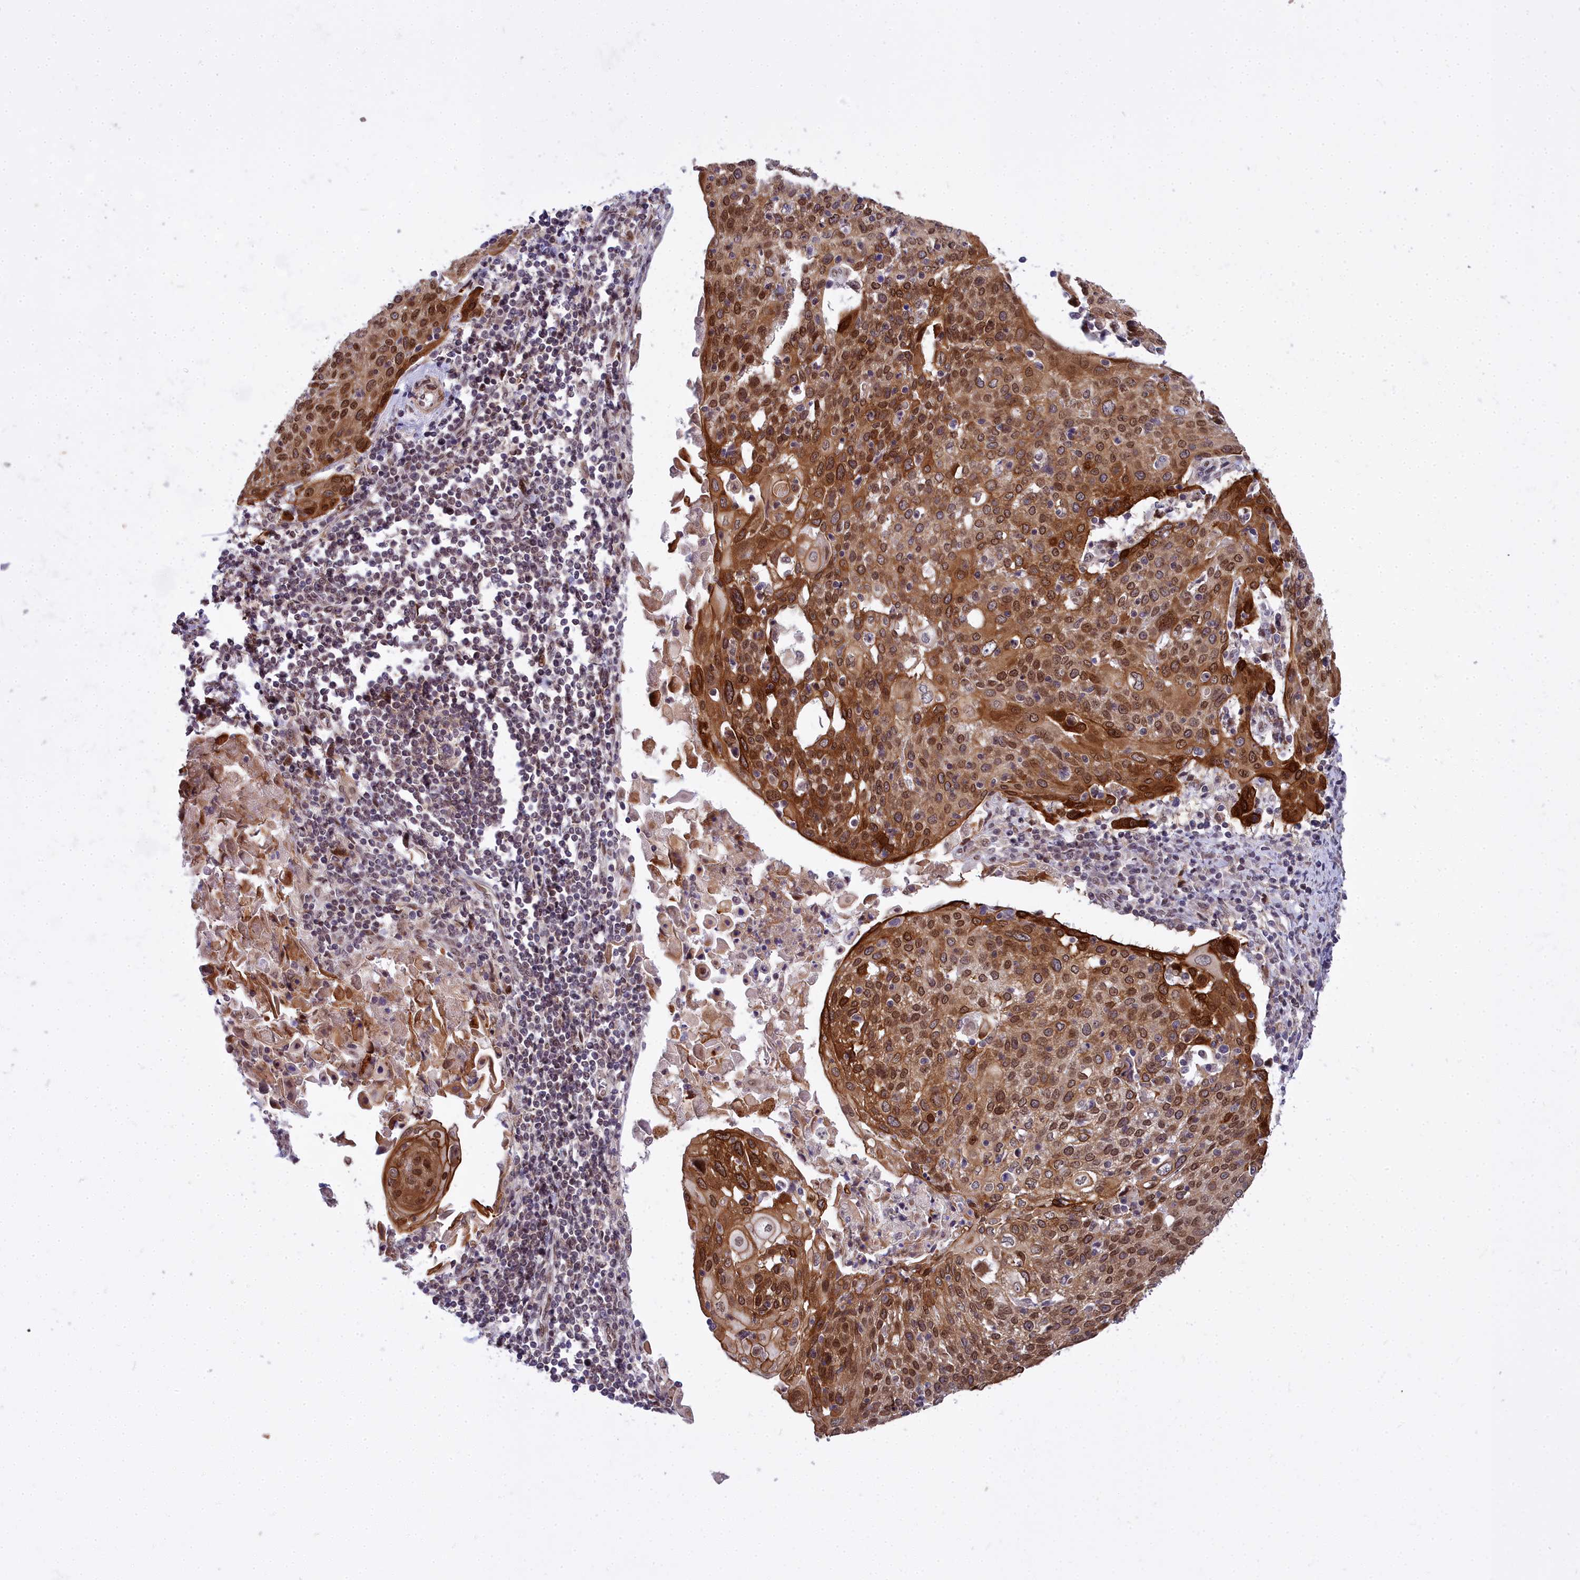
{"staining": {"intensity": "strong", "quantity": ">75%", "location": "cytoplasmic/membranous,nuclear"}, "tissue": "cervical cancer", "cell_type": "Tumor cells", "image_type": "cancer", "snomed": [{"axis": "morphology", "description": "Squamous cell carcinoma, NOS"}, {"axis": "topography", "description": "Cervix"}], "caption": "The histopathology image shows a brown stain indicating the presence of a protein in the cytoplasmic/membranous and nuclear of tumor cells in cervical cancer (squamous cell carcinoma).", "gene": "ABCB8", "patient": {"sex": "female", "age": 67}}